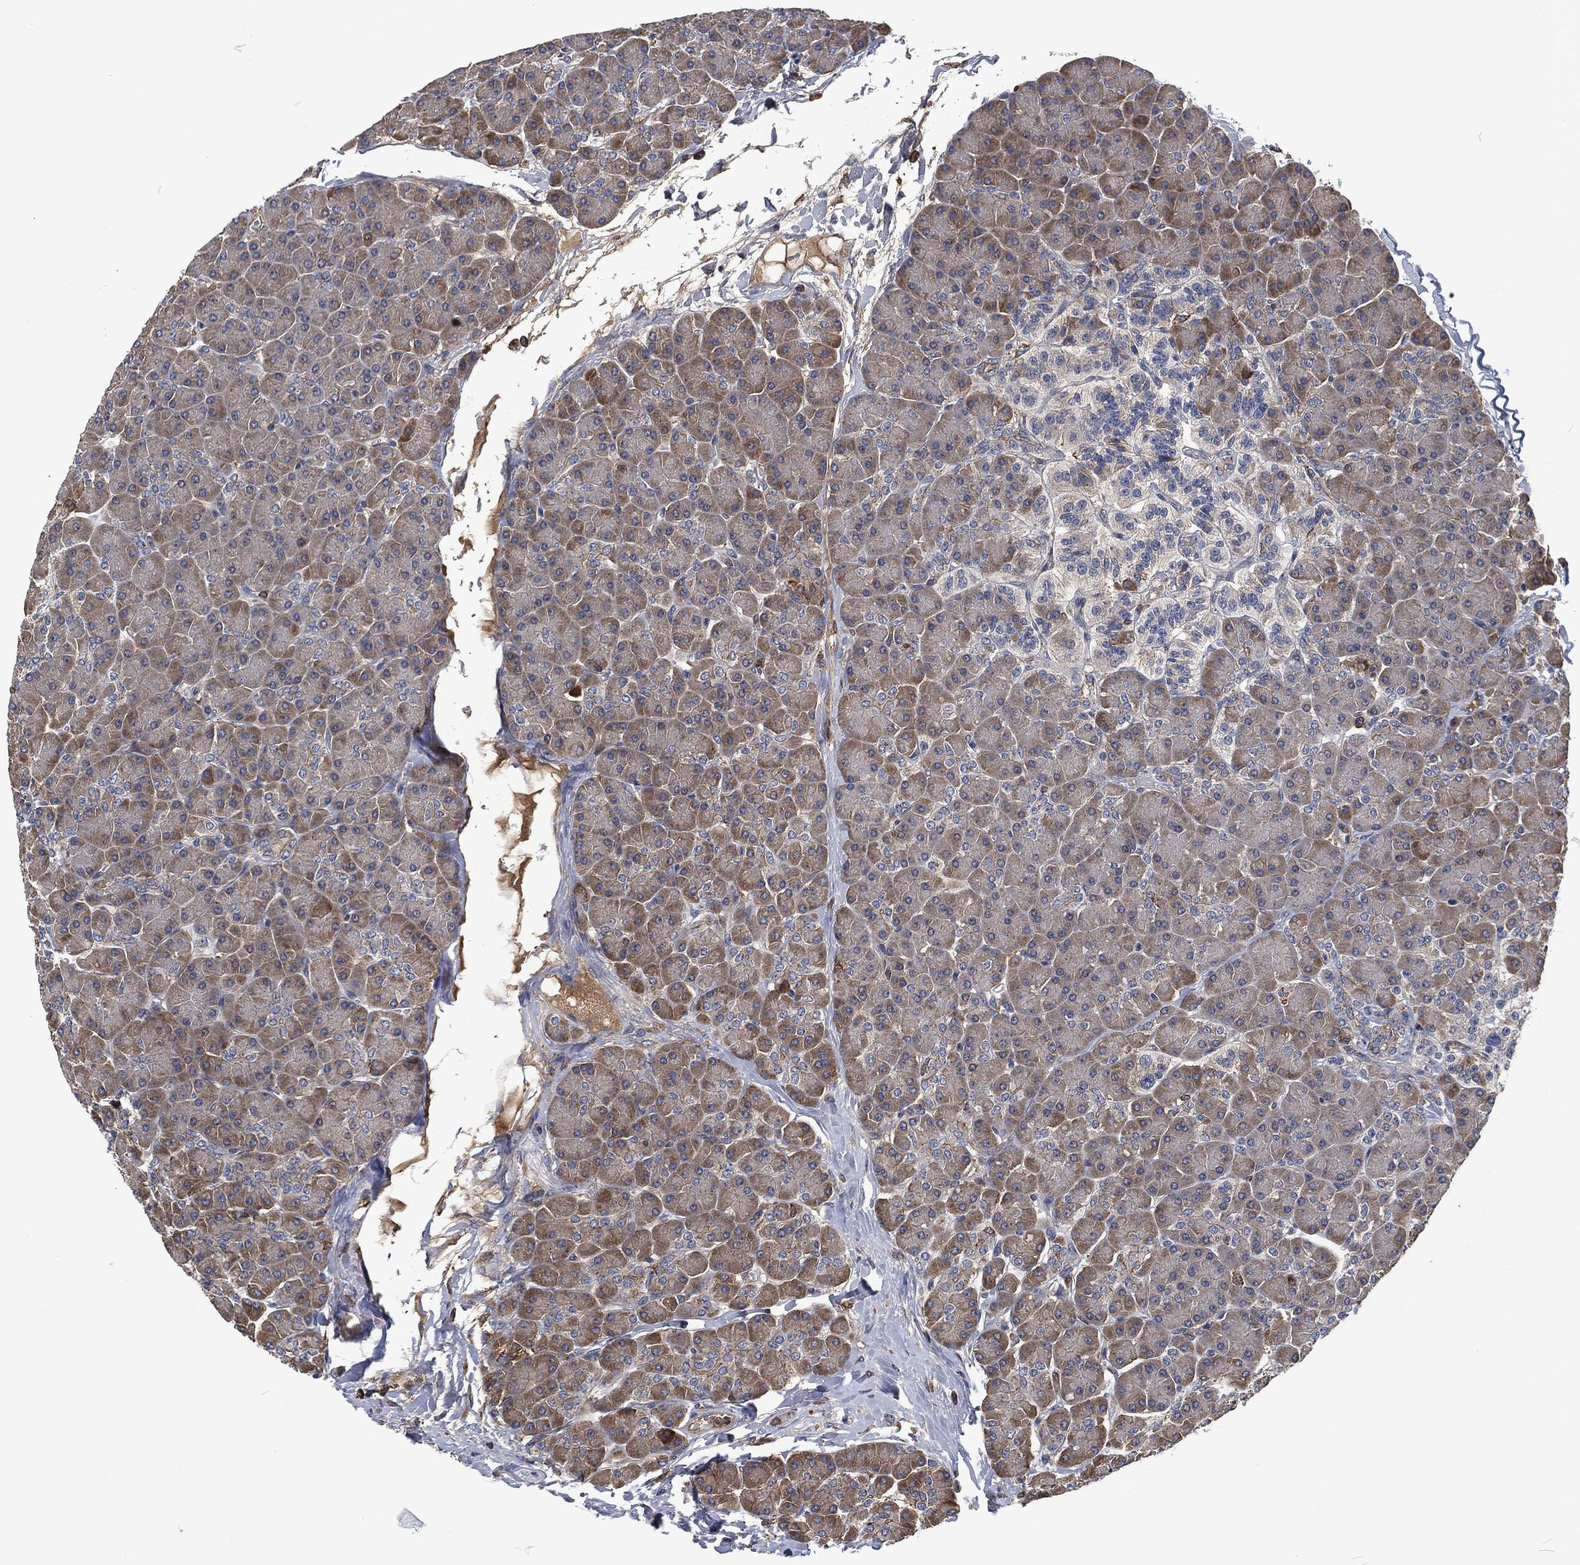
{"staining": {"intensity": "moderate", "quantity": "25%-75%", "location": "cytoplasmic/membranous"}, "tissue": "pancreas", "cell_type": "Exocrine glandular cells", "image_type": "normal", "snomed": [{"axis": "morphology", "description": "Normal tissue, NOS"}, {"axis": "topography", "description": "Pancreas"}], "caption": "A high-resolution histopathology image shows IHC staining of benign pancreas, which exhibits moderate cytoplasmic/membranous expression in approximately 25%-75% of exocrine glandular cells.", "gene": "LGALS9", "patient": {"sex": "female", "age": 44}}